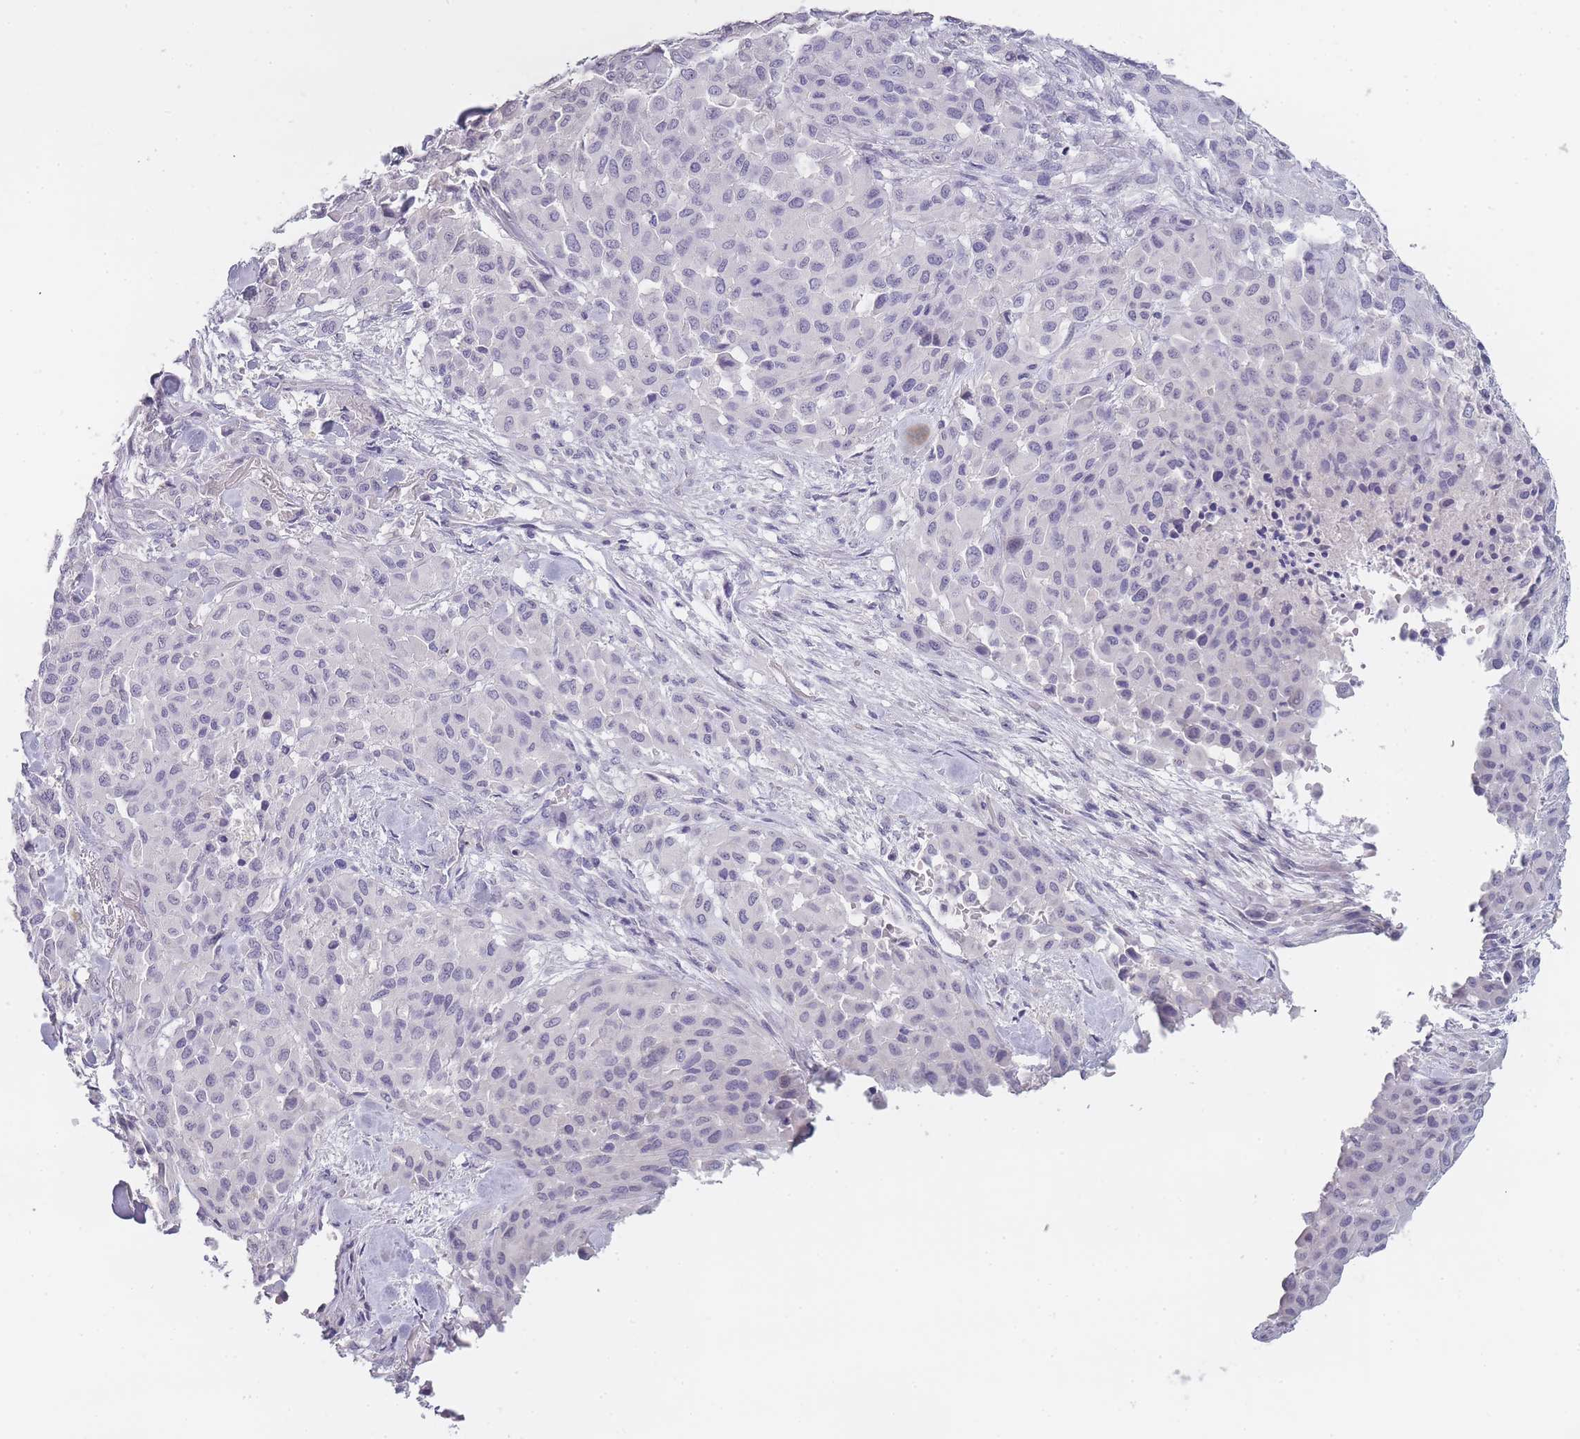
{"staining": {"intensity": "negative", "quantity": "none", "location": "none"}, "tissue": "melanoma", "cell_type": "Tumor cells", "image_type": "cancer", "snomed": [{"axis": "morphology", "description": "Malignant melanoma, Metastatic site"}, {"axis": "topography", "description": "Skin"}], "caption": "The photomicrograph exhibits no staining of tumor cells in melanoma.", "gene": "INS", "patient": {"sex": "female", "age": 81}}